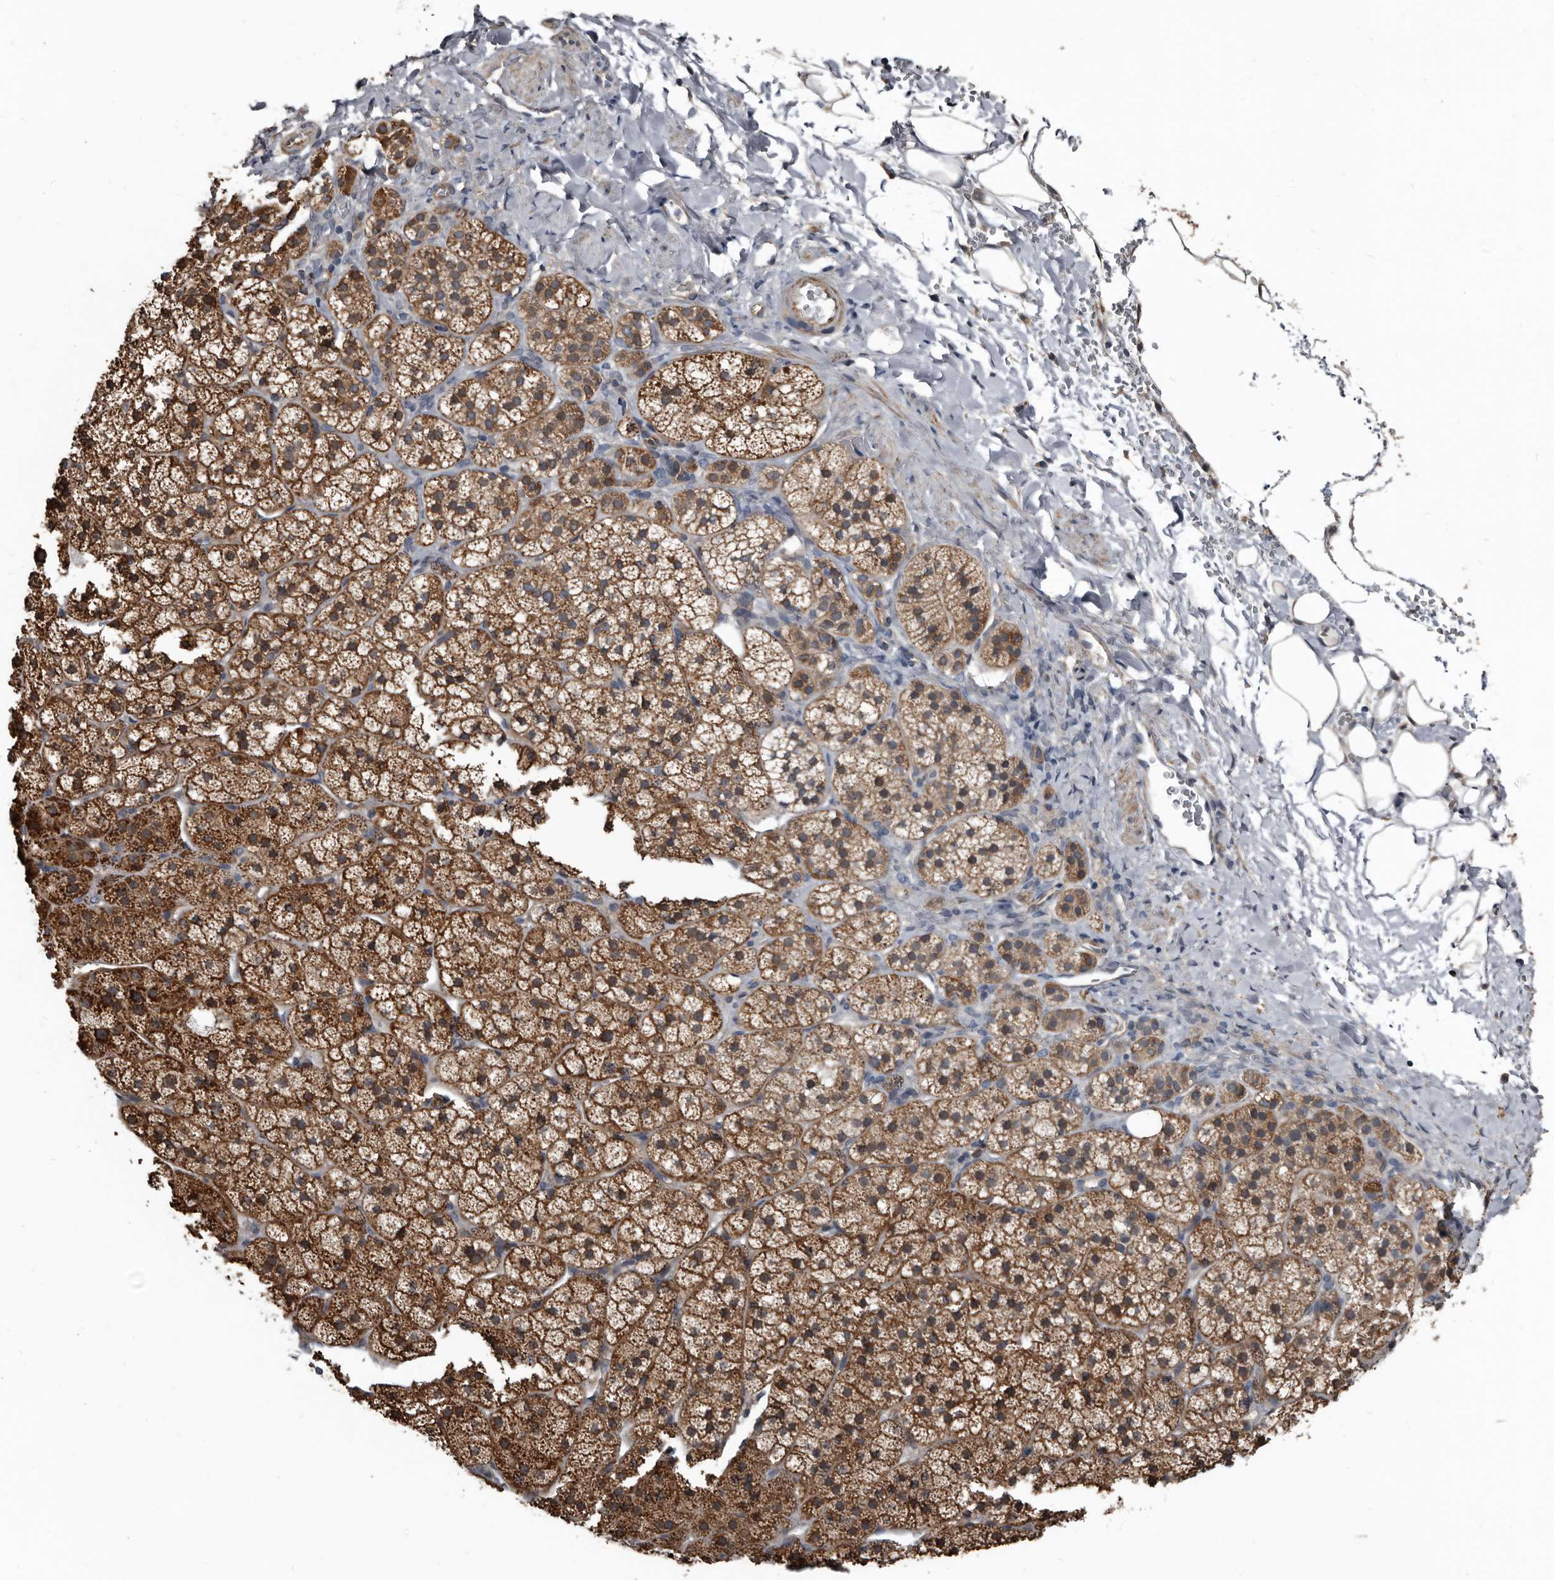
{"staining": {"intensity": "strong", "quantity": ">75%", "location": "cytoplasmic/membranous"}, "tissue": "adrenal gland", "cell_type": "Glandular cells", "image_type": "normal", "snomed": [{"axis": "morphology", "description": "Normal tissue, NOS"}, {"axis": "topography", "description": "Adrenal gland"}], "caption": "Immunohistochemical staining of unremarkable human adrenal gland displays >75% levels of strong cytoplasmic/membranous protein positivity in about >75% of glandular cells.", "gene": "DHPS", "patient": {"sex": "female", "age": 44}}